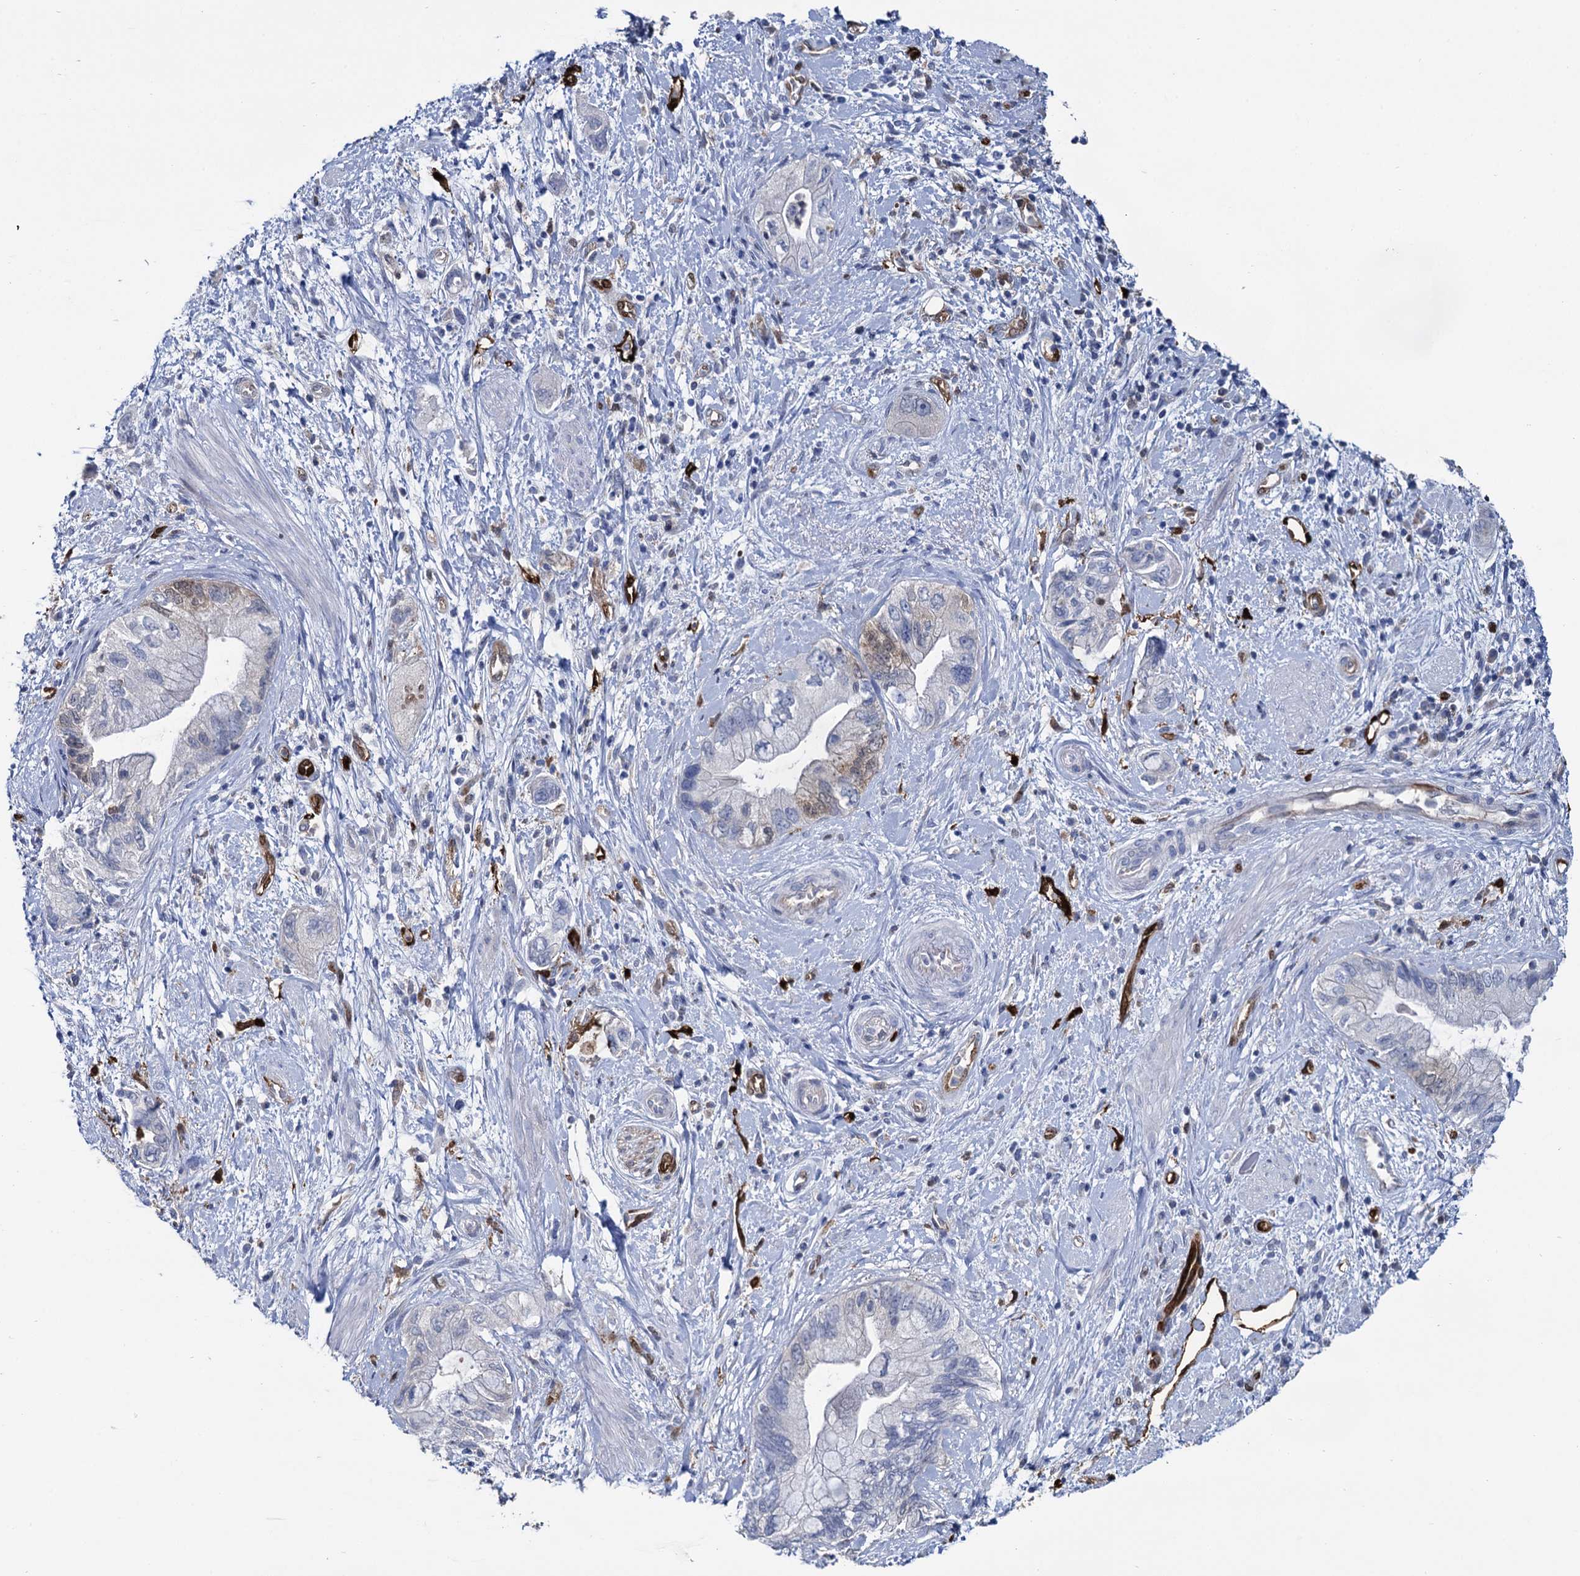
{"staining": {"intensity": "negative", "quantity": "none", "location": "none"}, "tissue": "pancreatic cancer", "cell_type": "Tumor cells", "image_type": "cancer", "snomed": [{"axis": "morphology", "description": "Adenocarcinoma, NOS"}, {"axis": "topography", "description": "Pancreas"}], "caption": "This image is of pancreatic adenocarcinoma stained with immunohistochemistry (IHC) to label a protein in brown with the nuclei are counter-stained blue. There is no expression in tumor cells.", "gene": "FABP5", "patient": {"sex": "female", "age": 73}}